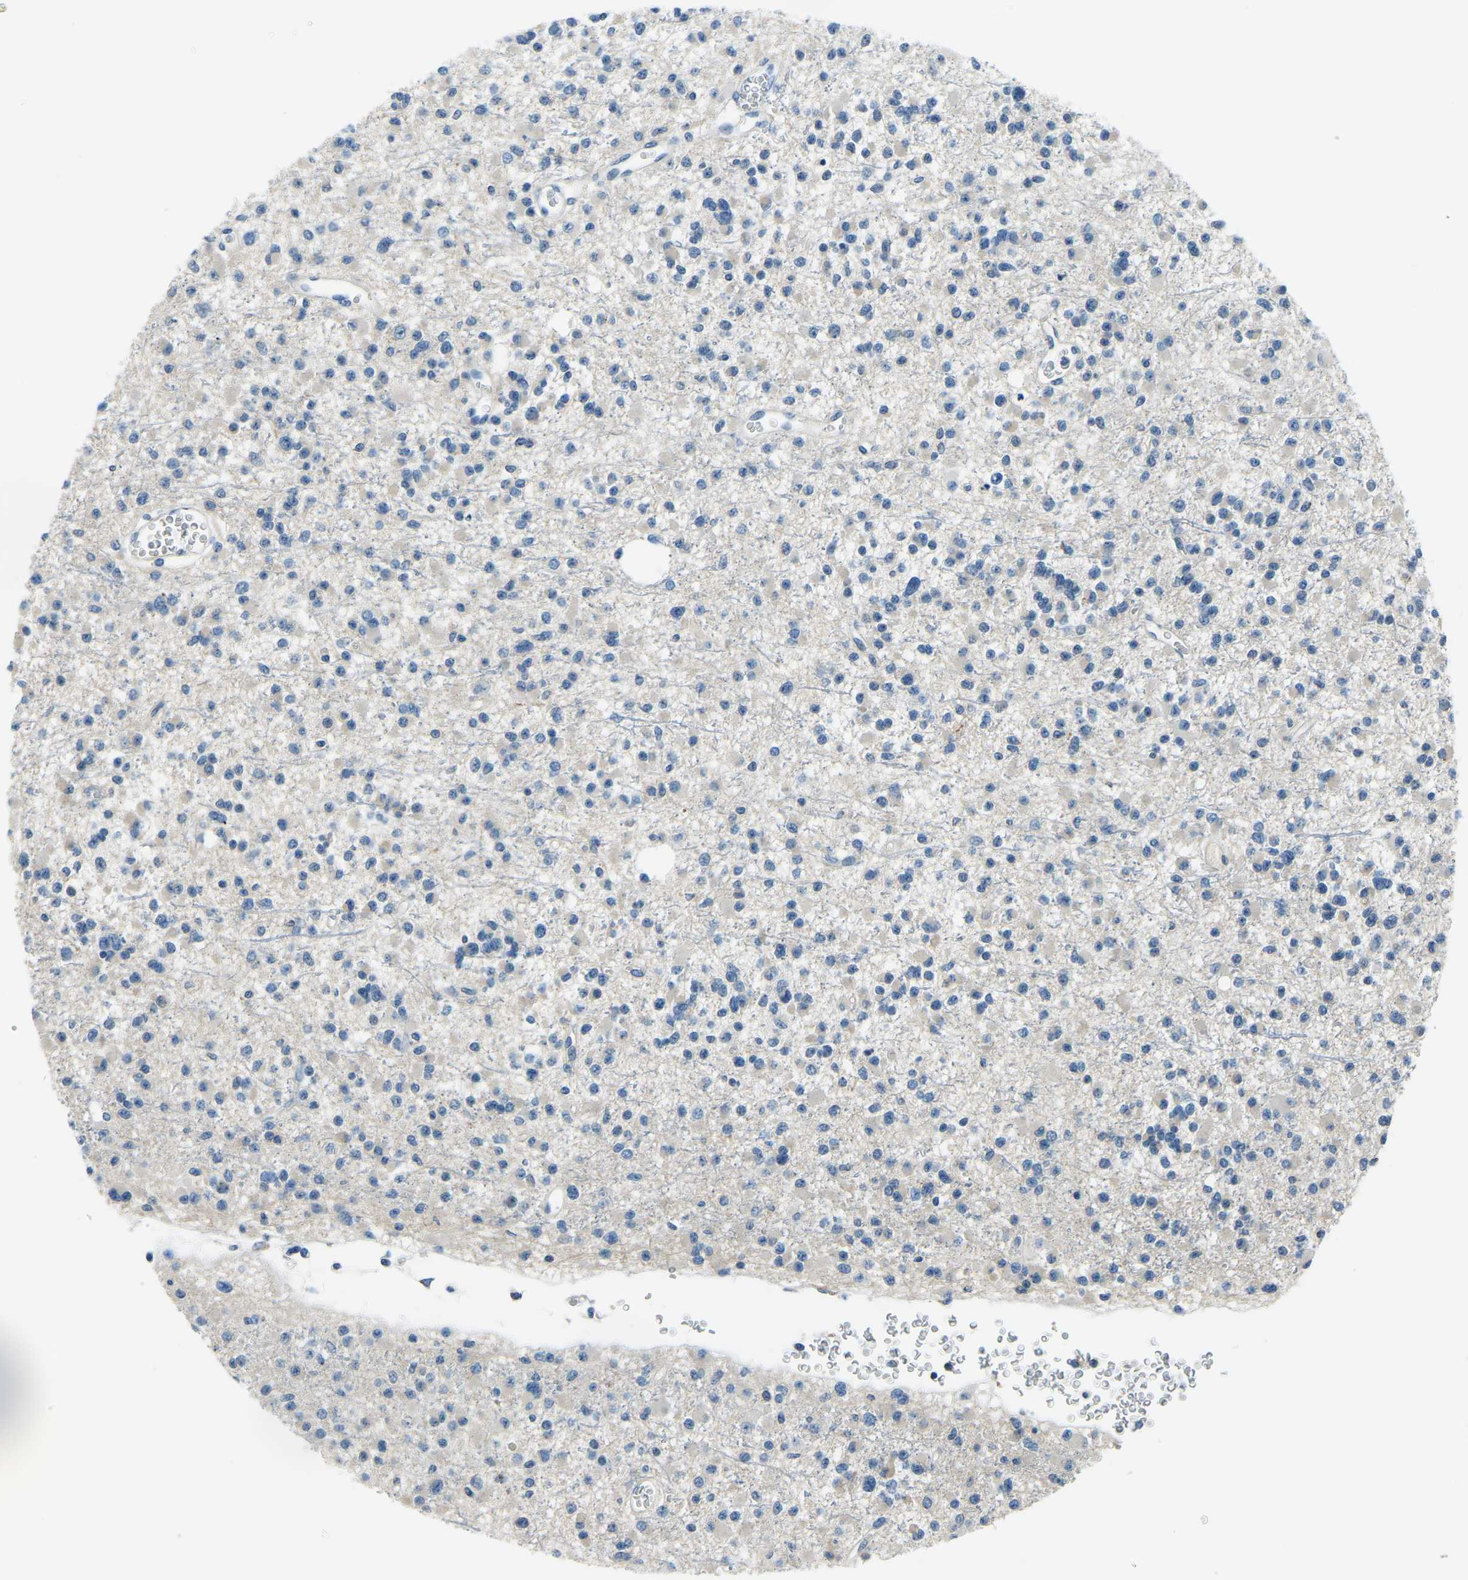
{"staining": {"intensity": "negative", "quantity": "none", "location": "none"}, "tissue": "glioma", "cell_type": "Tumor cells", "image_type": "cancer", "snomed": [{"axis": "morphology", "description": "Glioma, malignant, Low grade"}, {"axis": "topography", "description": "Brain"}], "caption": "Immunohistochemistry of human low-grade glioma (malignant) shows no positivity in tumor cells.", "gene": "RRP1", "patient": {"sex": "female", "age": 22}}